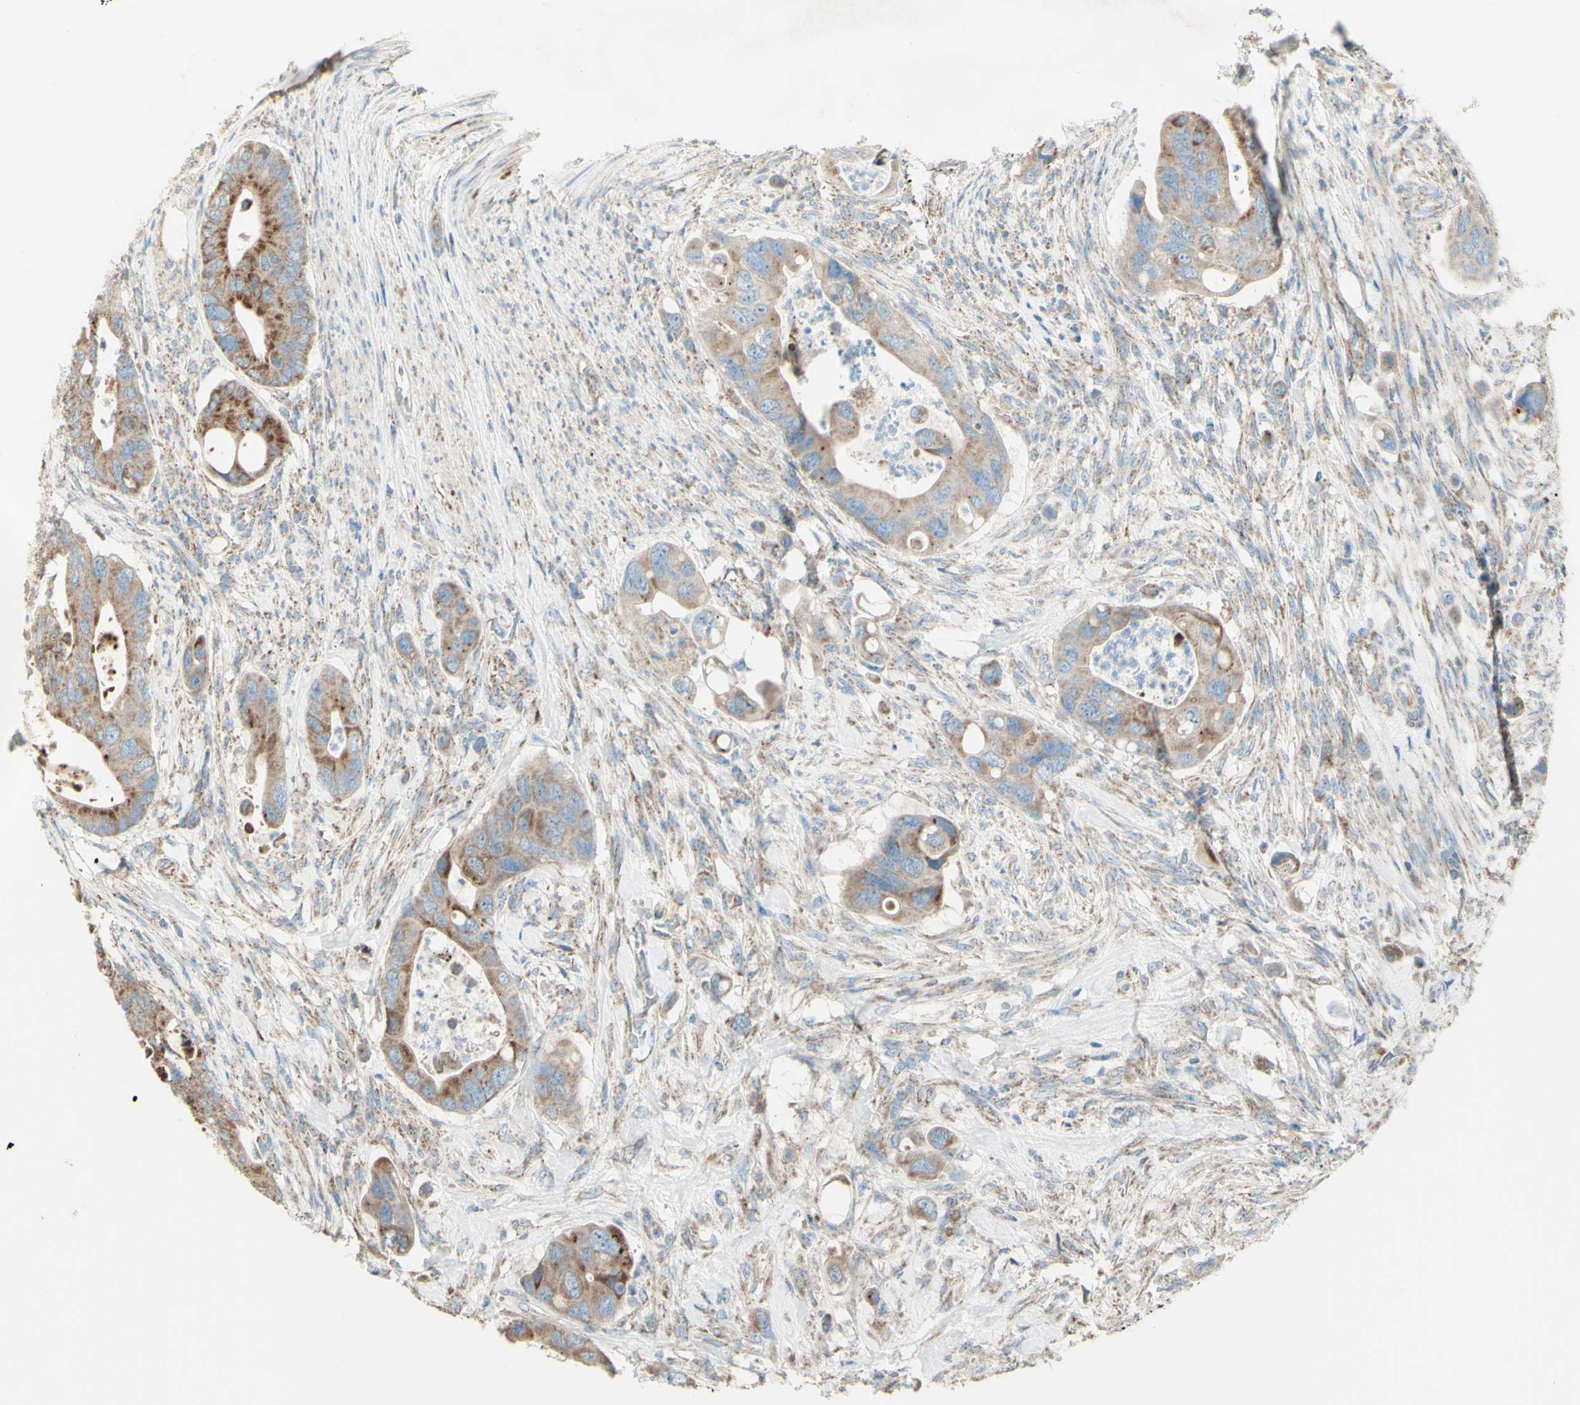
{"staining": {"intensity": "moderate", "quantity": ">75%", "location": "cytoplasmic/membranous"}, "tissue": "colorectal cancer", "cell_type": "Tumor cells", "image_type": "cancer", "snomed": [{"axis": "morphology", "description": "Adenocarcinoma, NOS"}, {"axis": "topography", "description": "Rectum"}], "caption": "Human colorectal adenocarcinoma stained with a brown dye displays moderate cytoplasmic/membranous positive expression in about >75% of tumor cells.", "gene": "RHOT1", "patient": {"sex": "female", "age": 57}}